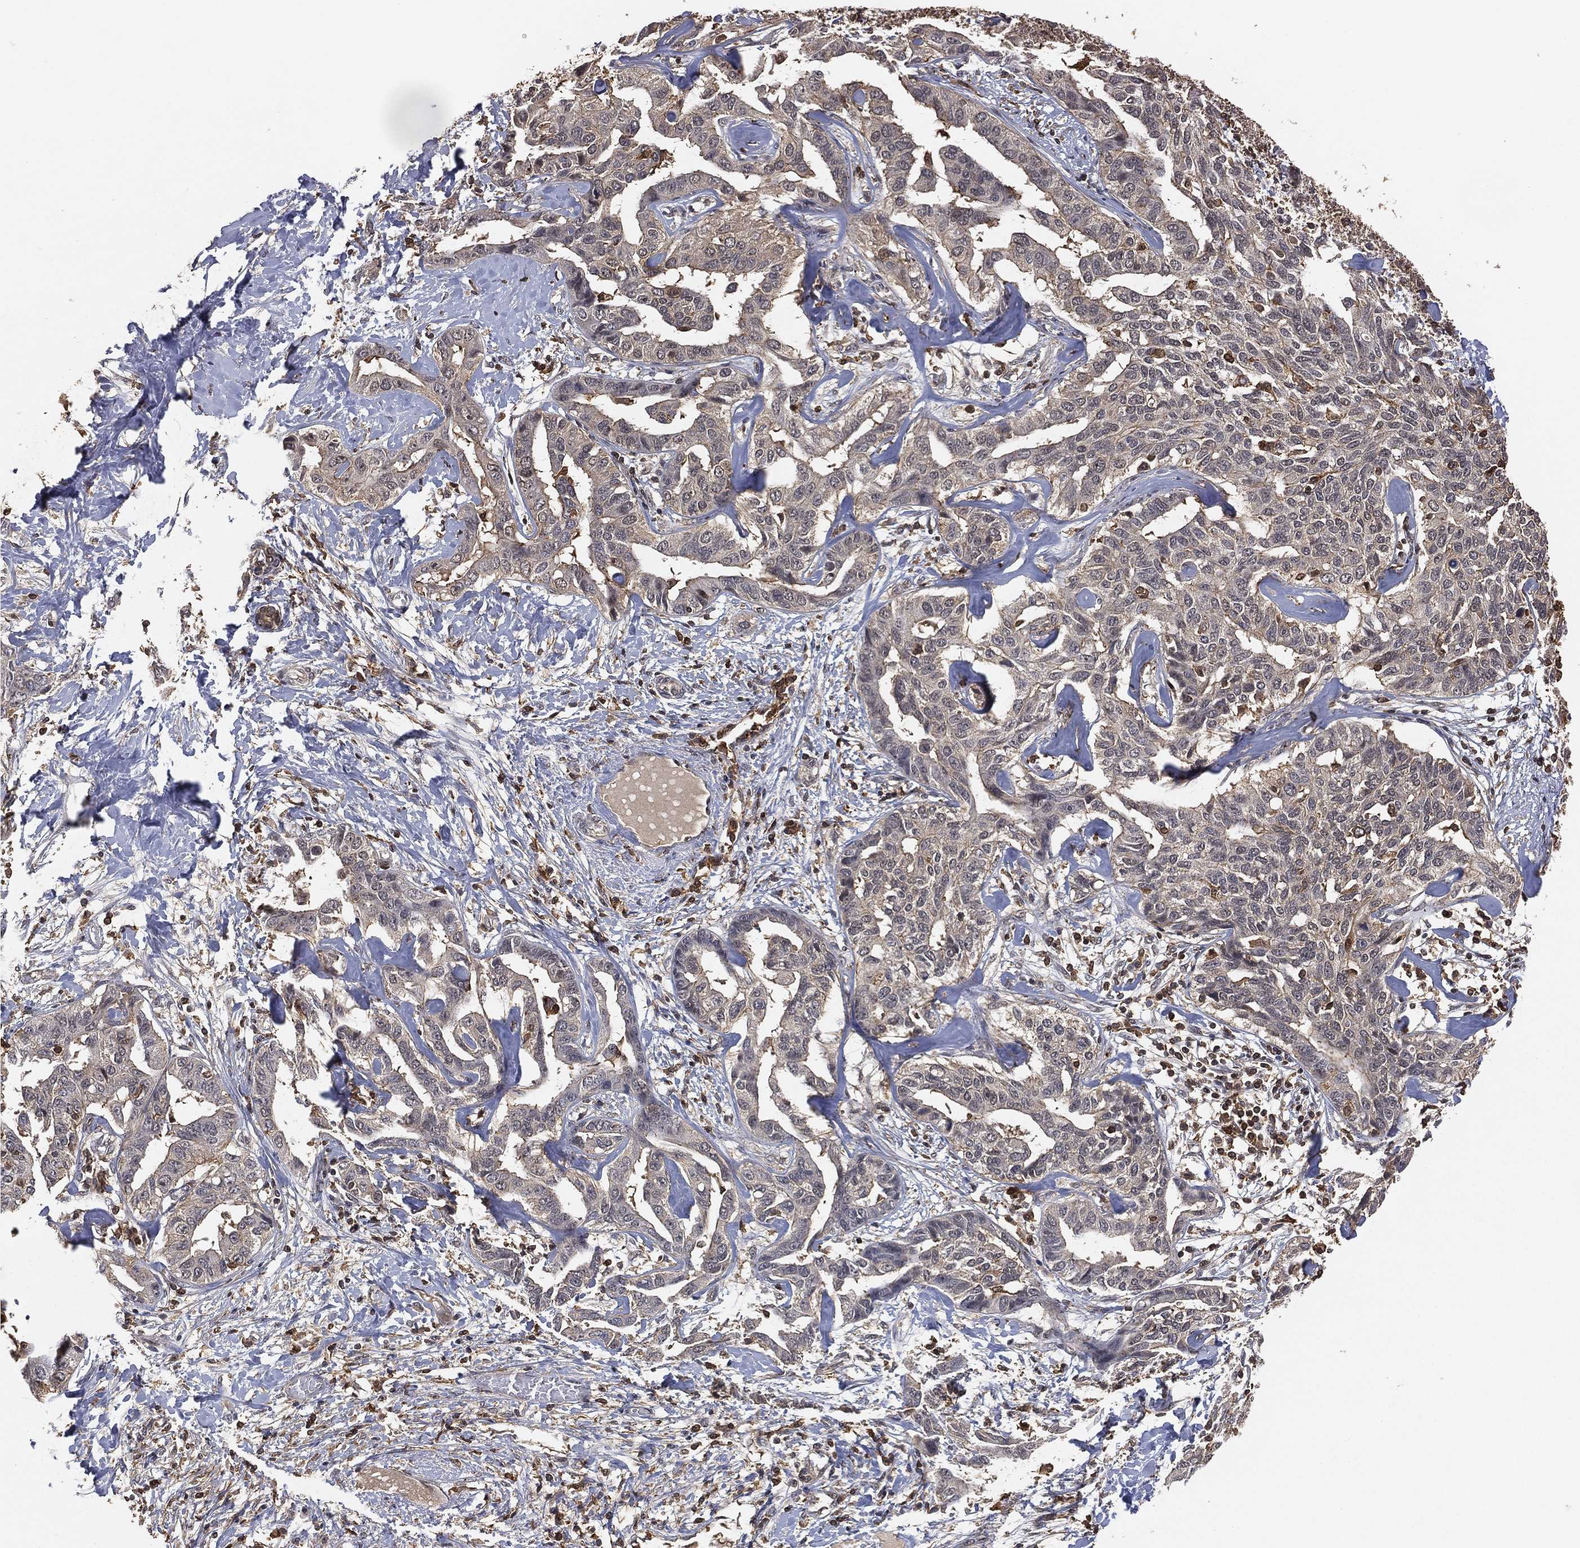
{"staining": {"intensity": "negative", "quantity": "none", "location": "none"}, "tissue": "liver cancer", "cell_type": "Tumor cells", "image_type": "cancer", "snomed": [{"axis": "morphology", "description": "Cholangiocarcinoma"}, {"axis": "topography", "description": "Liver"}], "caption": "Immunohistochemical staining of liver cancer (cholangiocarcinoma) exhibits no significant positivity in tumor cells.", "gene": "CRYL1", "patient": {"sex": "male", "age": 59}}